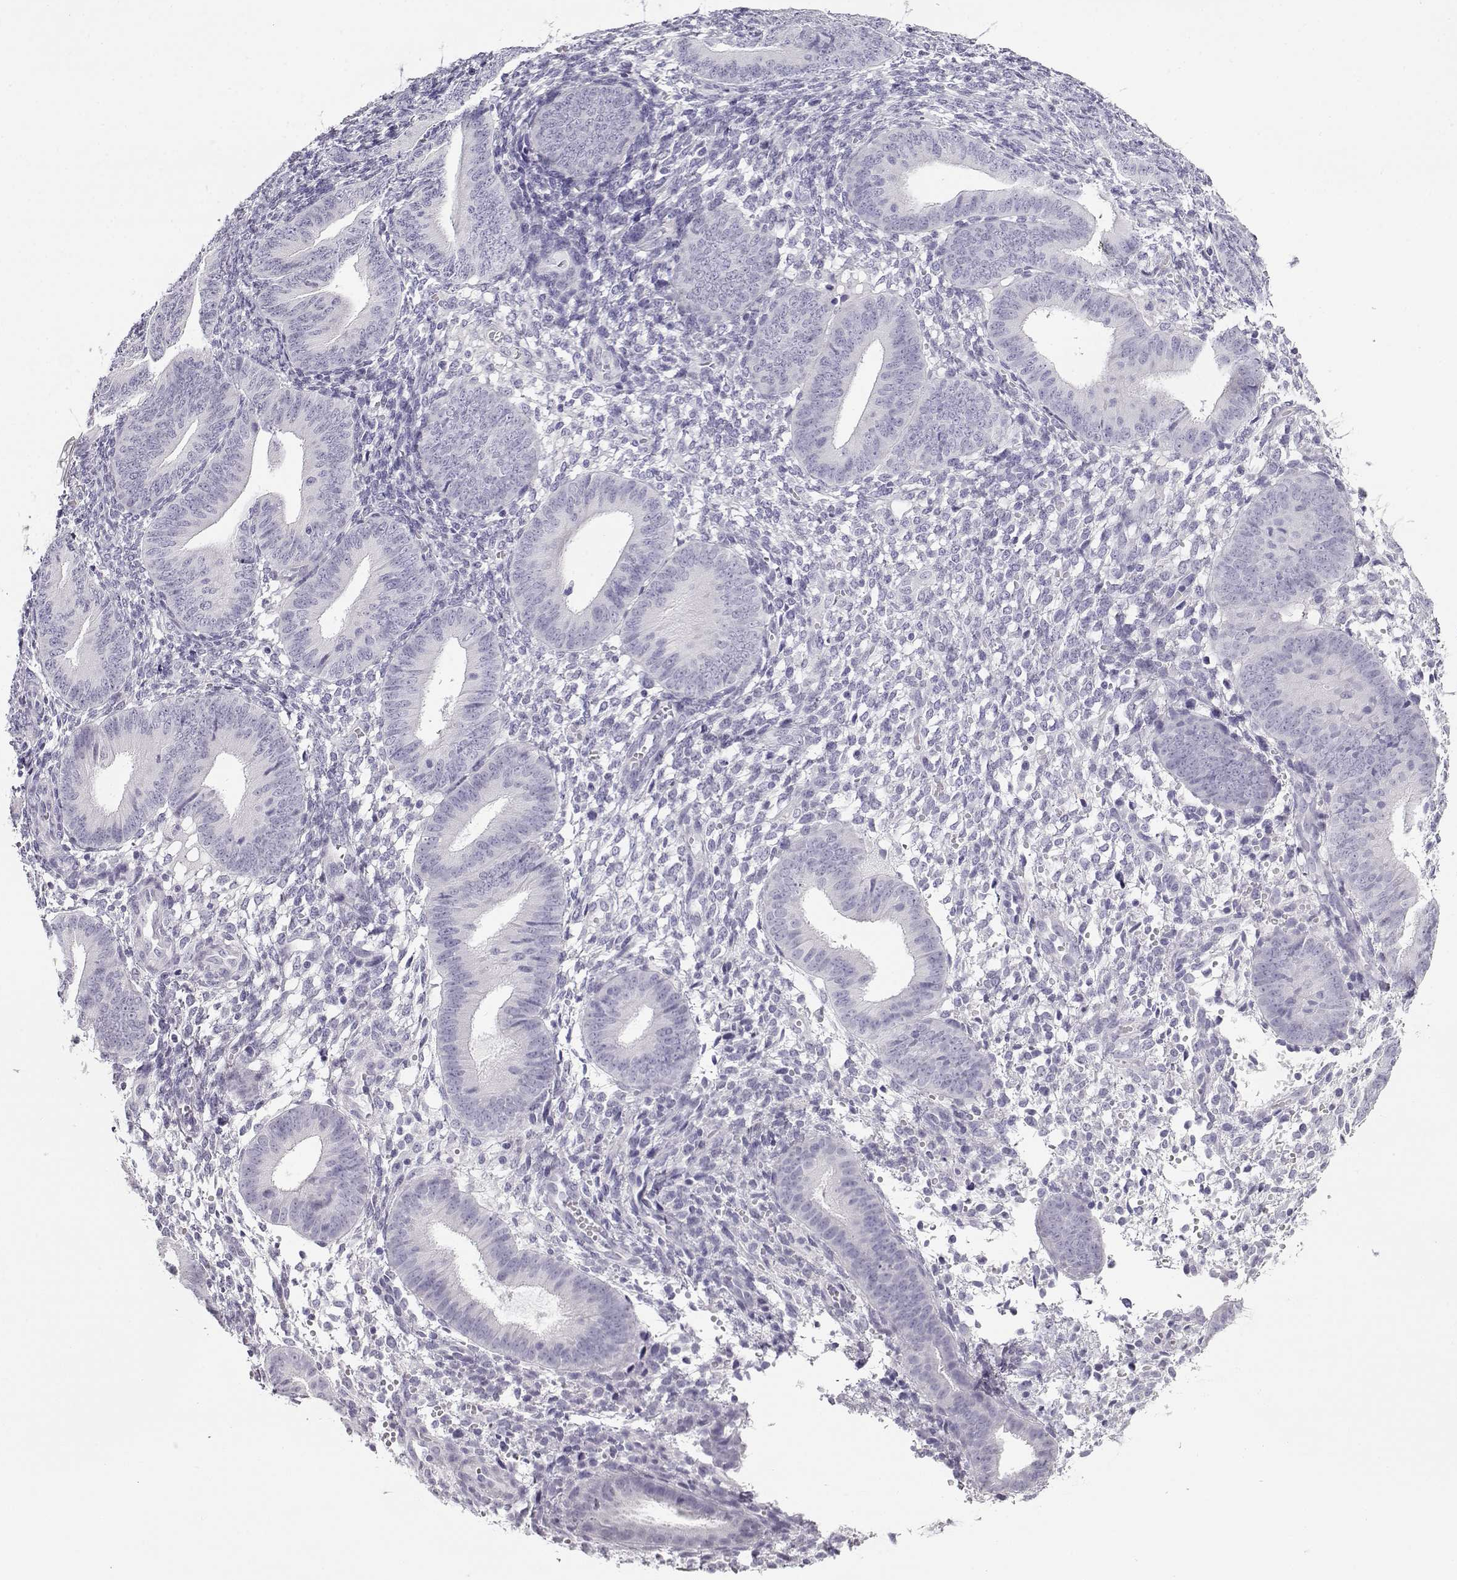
{"staining": {"intensity": "negative", "quantity": "none", "location": "none"}, "tissue": "endometrium", "cell_type": "Cells in endometrial stroma", "image_type": "normal", "snomed": [{"axis": "morphology", "description": "Normal tissue, NOS"}, {"axis": "topography", "description": "Endometrium"}], "caption": "The image exhibits no significant expression in cells in endometrial stroma of endometrium.", "gene": "CABS1", "patient": {"sex": "female", "age": 39}}